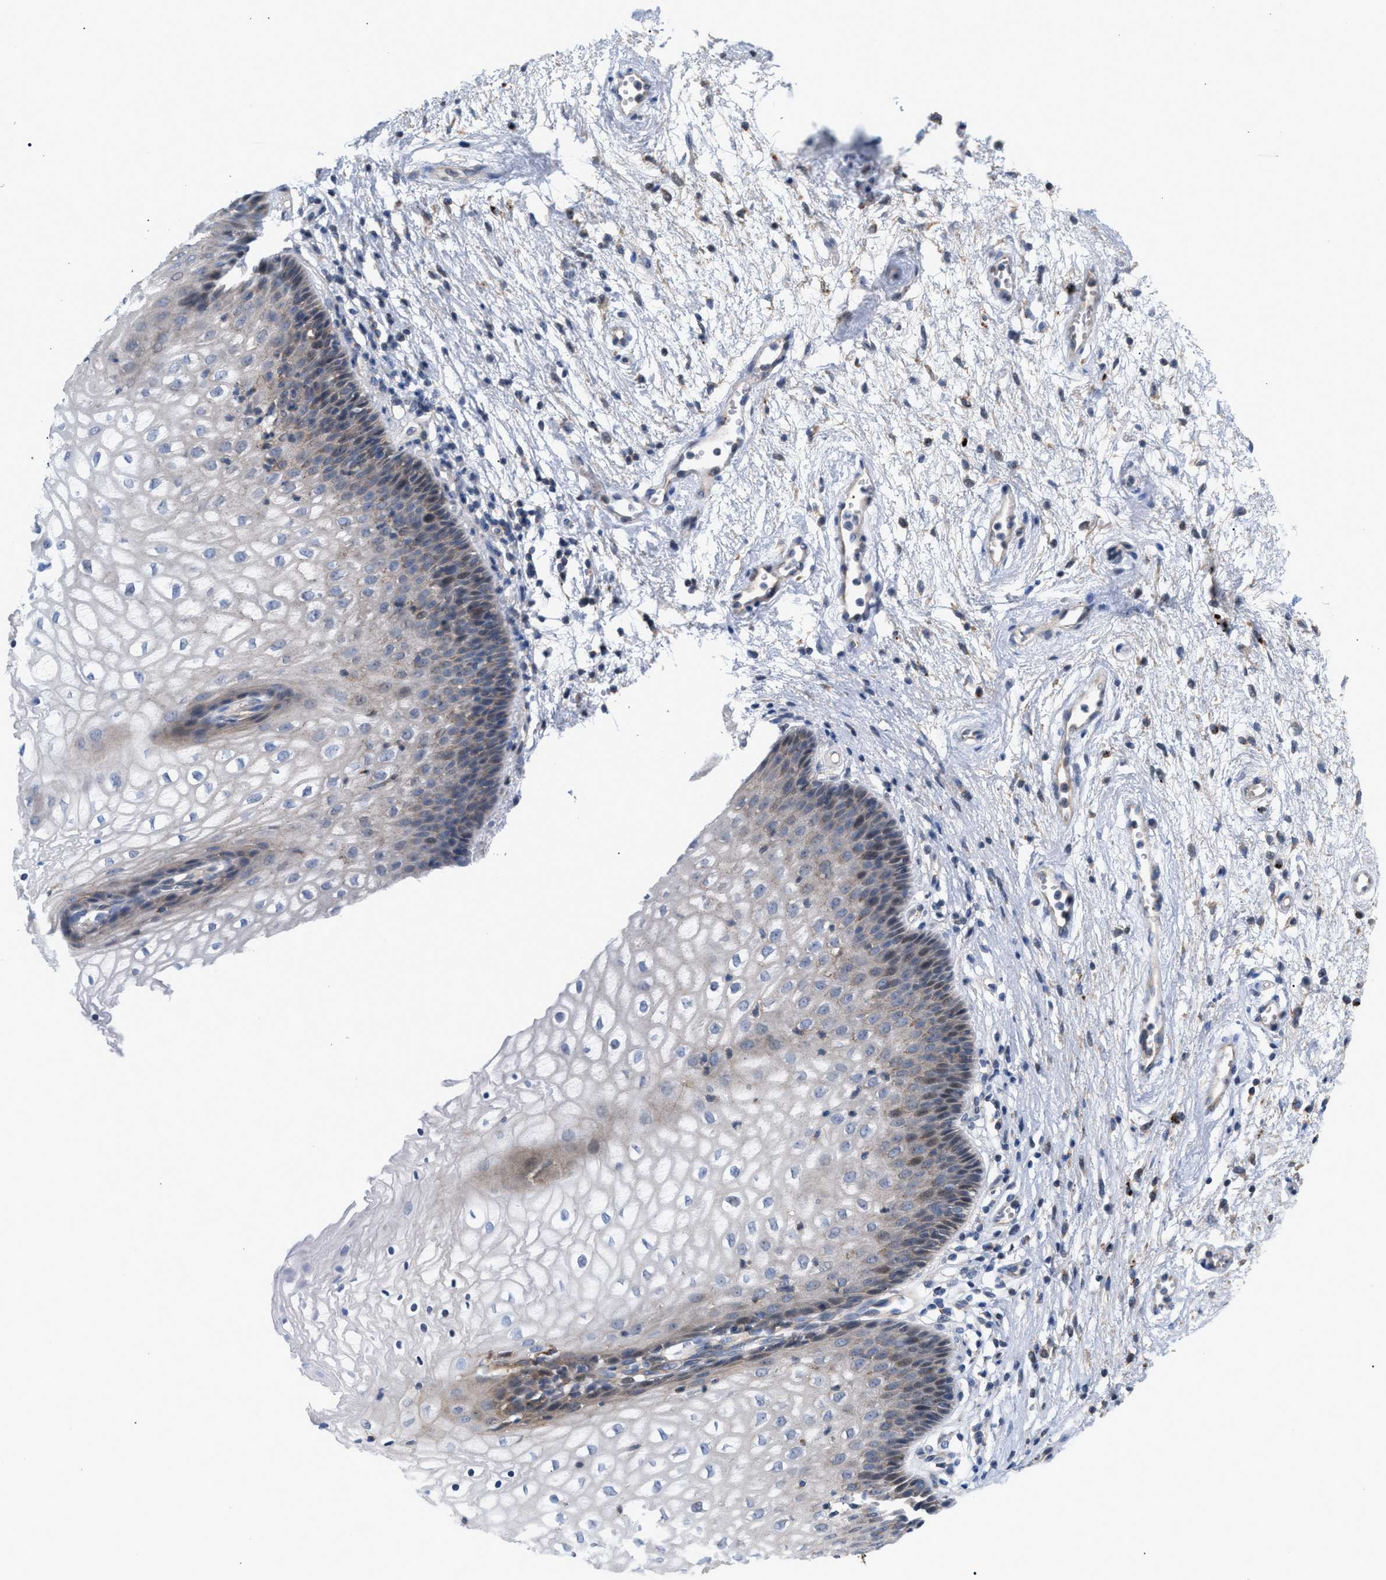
{"staining": {"intensity": "weak", "quantity": "<25%", "location": "cytoplasmic/membranous"}, "tissue": "vagina", "cell_type": "Squamous epithelial cells", "image_type": "normal", "snomed": [{"axis": "morphology", "description": "Normal tissue, NOS"}, {"axis": "topography", "description": "Vagina"}], "caption": "Squamous epithelial cells are negative for brown protein staining in unremarkable vagina. (Brightfield microscopy of DAB IHC at high magnification).", "gene": "MBTD1", "patient": {"sex": "female", "age": 34}}